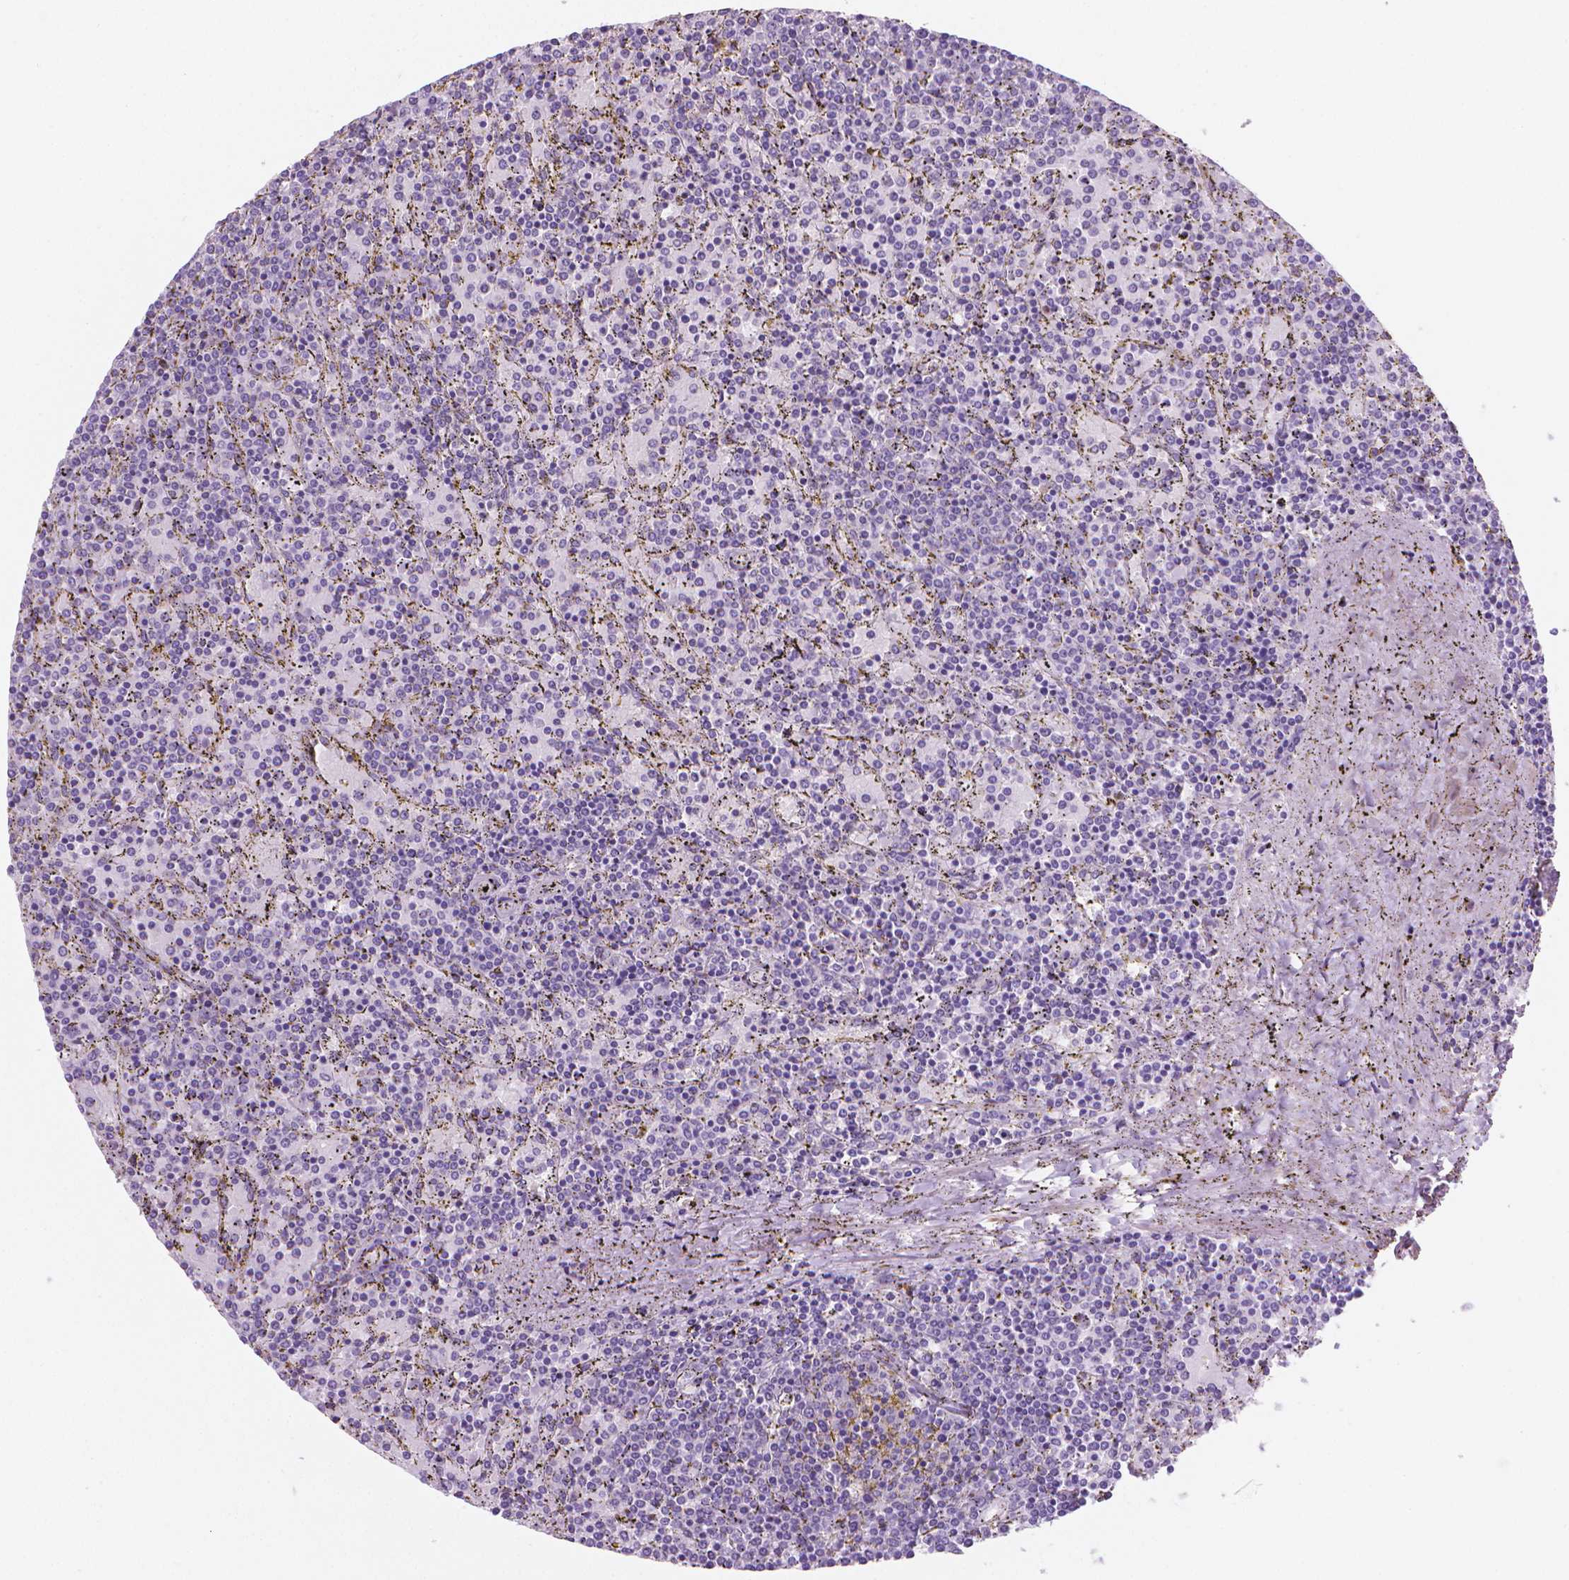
{"staining": {"intensity": "negative", "quantity": "none", "location": "none"}, "tissue": "lymphoma", "cell_type": "Tumor cells", "image_type": "cancer", "snomed": [{"axis": "morphology", "description": "Malignant lymphoma, non-Hodgkin's type, Low grade"}, {"axis": "topography", "description": "Spleen"}], "caption": "This is an IHC image of lymphoma. There is no positivity in tumor cells.", "gene": "GSDMA", "patient": {"sex": "female", "age": 77}}